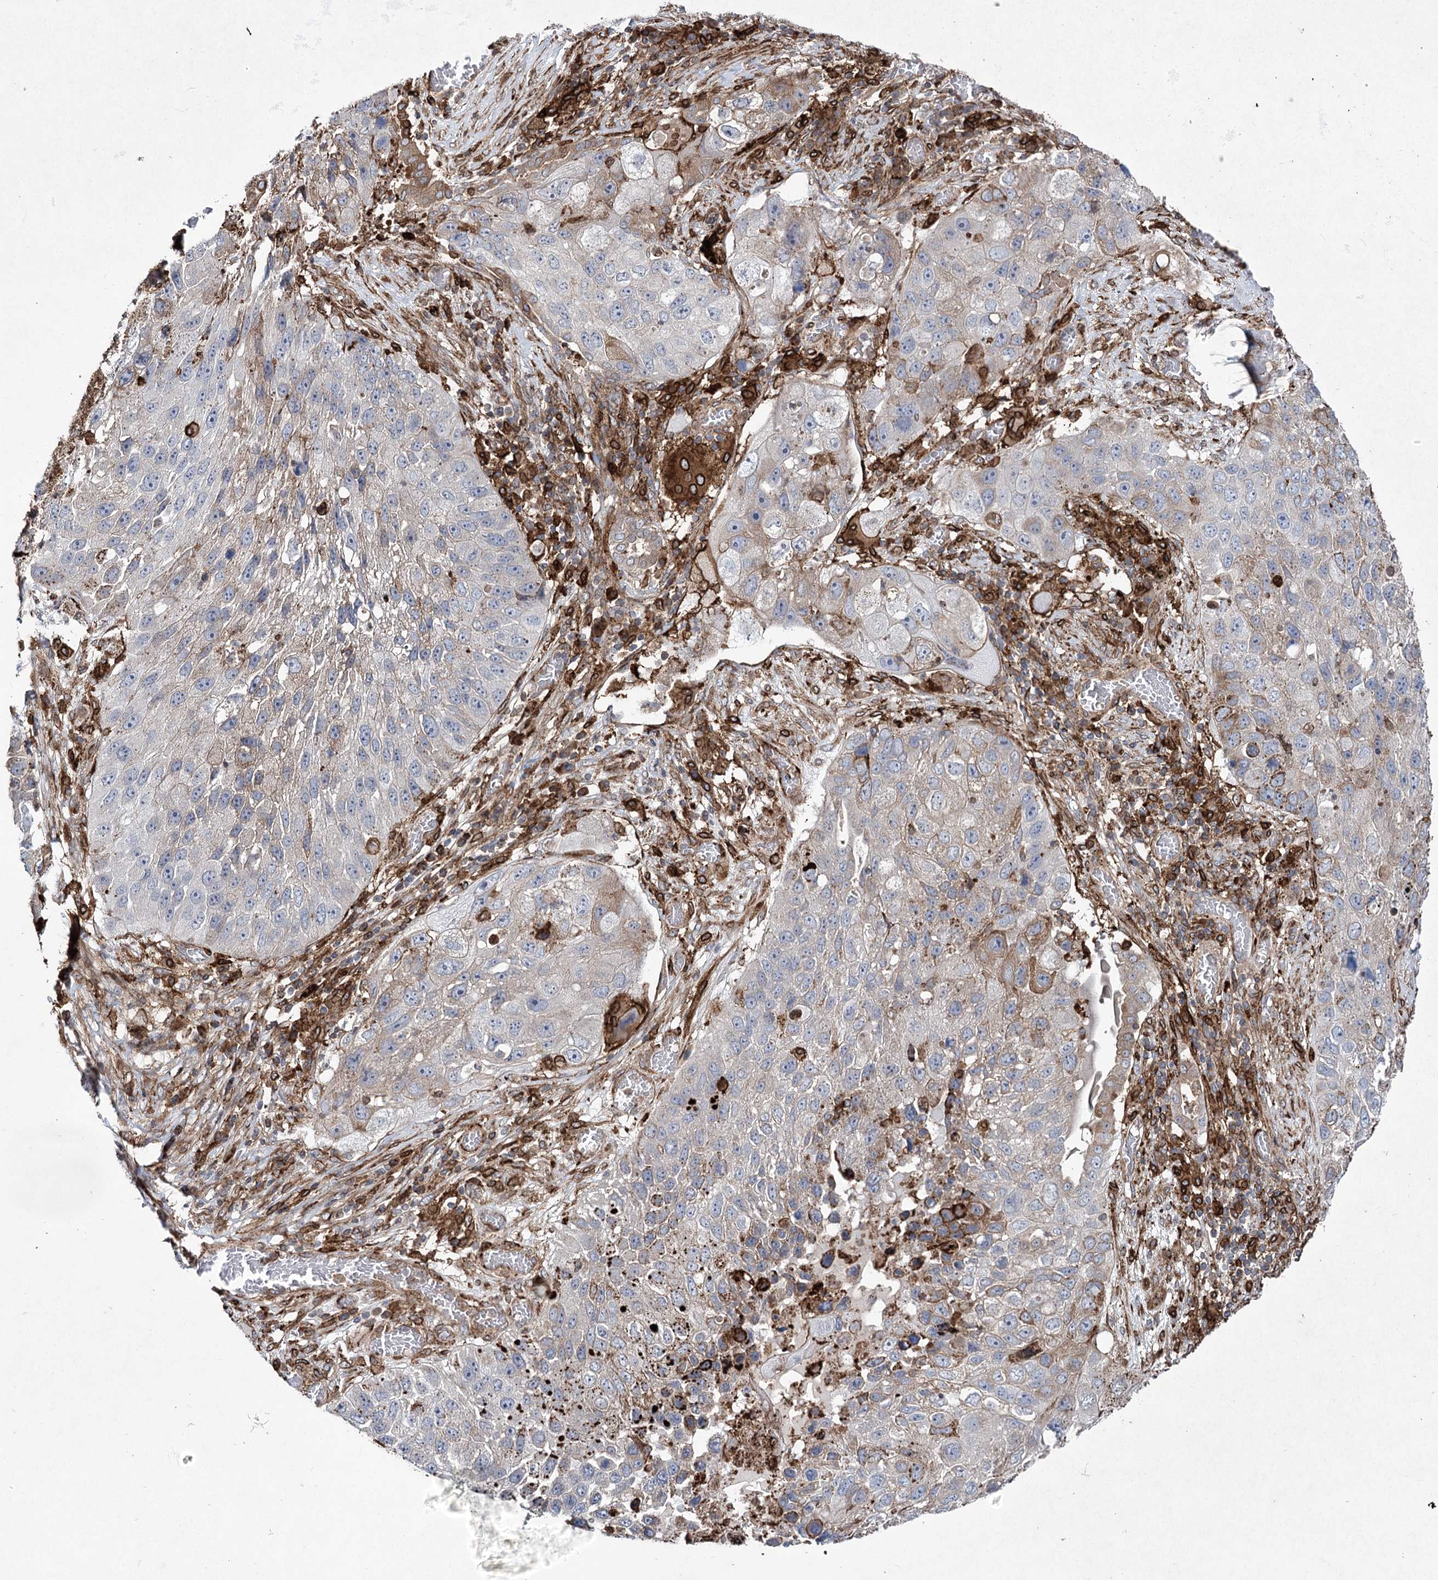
{"staining": {"intensity": "moderate", "quantity": "25%-75%", "location": "cytoplasmic/membranous"}, "tissue": "lung cancer", "cell_type": "Tumor cells", "image_type": "cancer", "snomed": [{"axis": "morphology", "description": "Squamous cell carcinoma, NOS"}, {"axis": "topography", "description": "Lung"}], "caption": "Immunohistochemical staining of squamous cell carcinoma (lung) displays medium levels of moderate cytoplasmic/membranous protein positivity in about 25%-75% of tumor cells.", "gene": "DCUN1D4", "patient": {"sex": "male", "age": 61}}